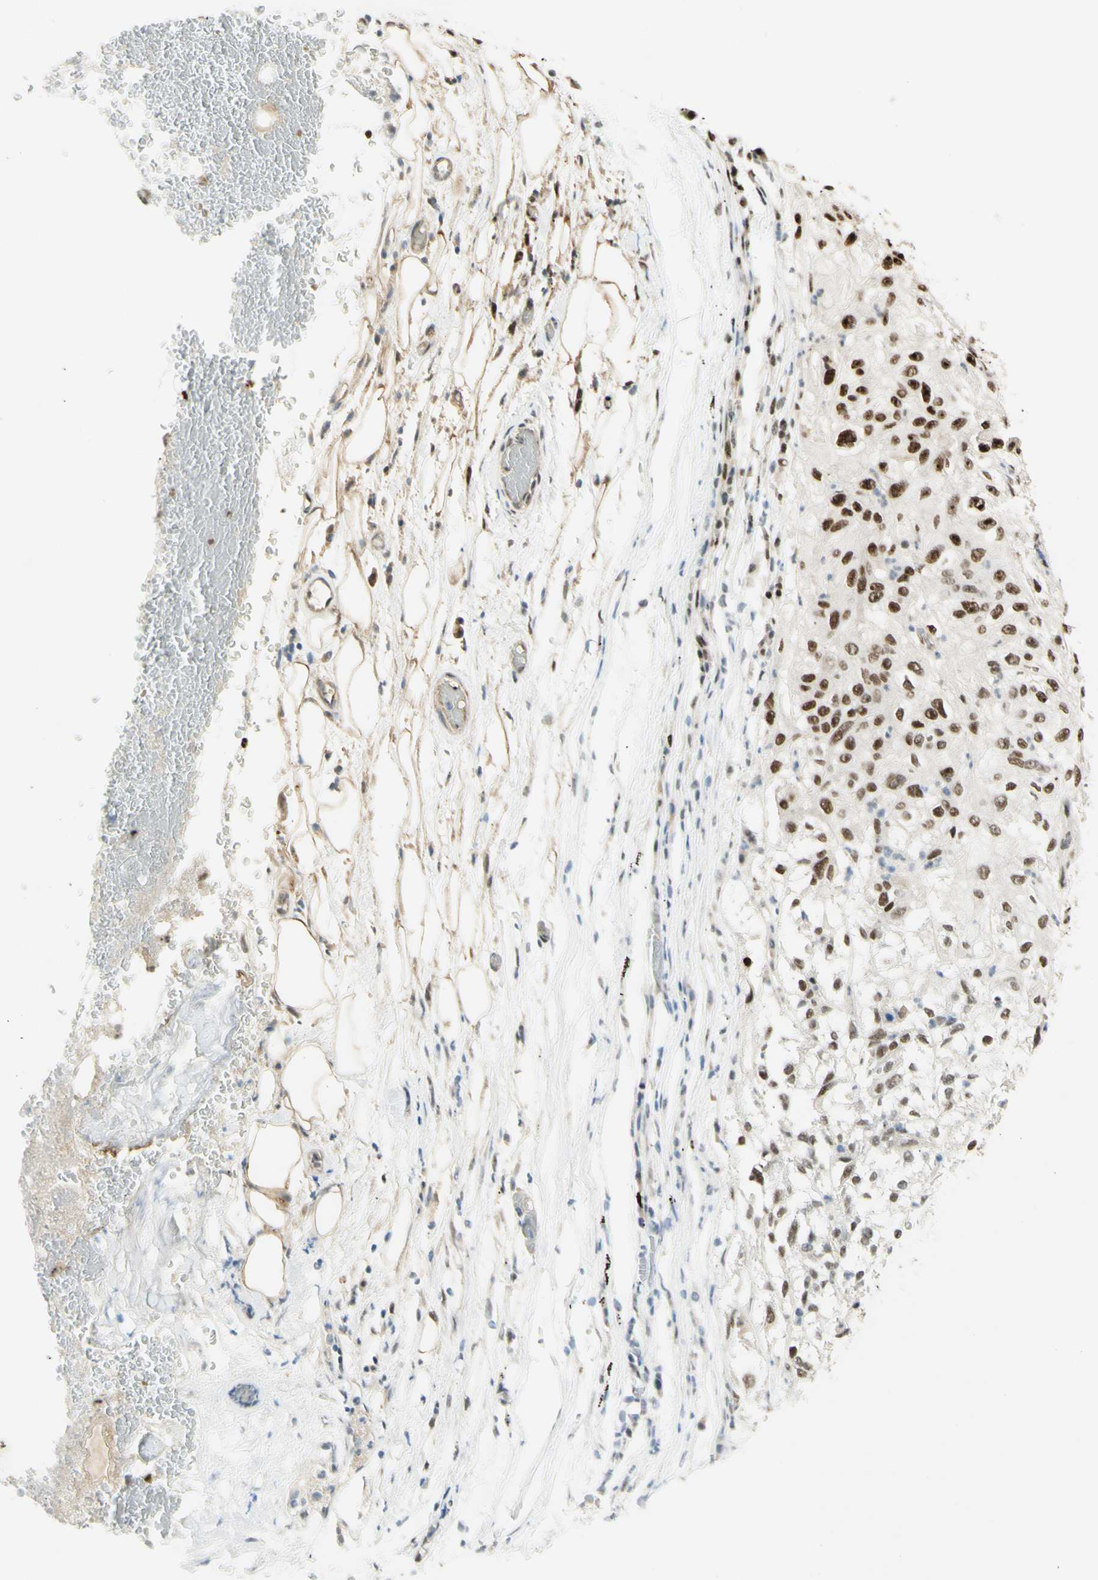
{"staining": {"intensity": "moderate", "quantity": ">75%", "location": "nuclear"}, "tissue": "lung cancer", "cell_type": "Tumor cells", "image_type": "cancer", "snomed": [{"axis": "morphology", "description": "Inflammation, NOS"}, {"axis": "morphology", "description": "Squamous cell carcinoma, NOS"}, {"axis": "topography", "description": "Lymph node"}, {"axis": "topography", "description": "Soft tissue"}, {"axis": "topography", "description": "Lung"}], "caption": "Protein expression by IHC exhibits moderate nuclear positivity in approximately >75% of tumor cells in lung cancer (squamous cell carcinoma).", "gene": "DHX9", "patient": {"sex": "male", "age": 66}}